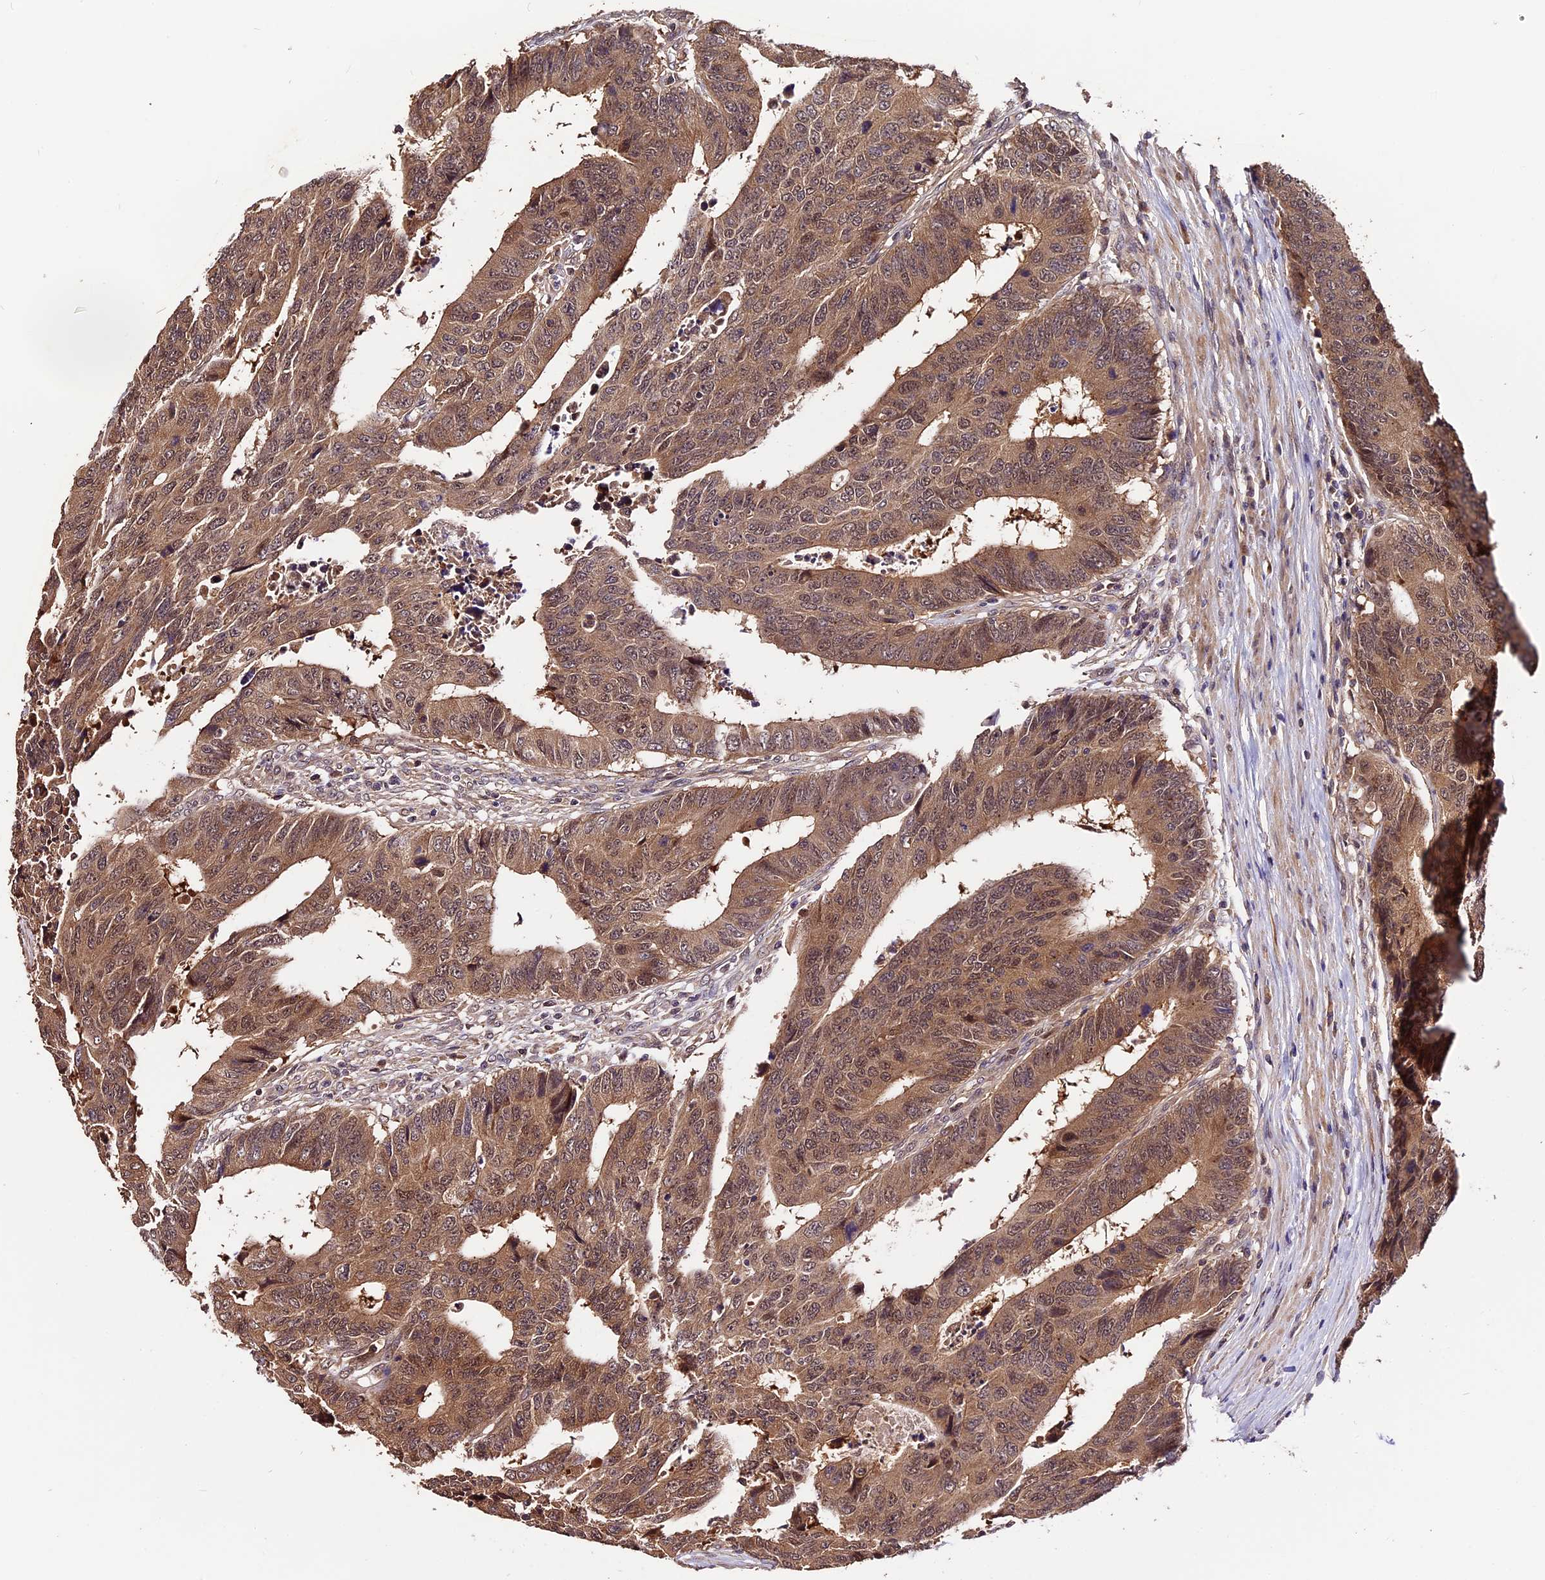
{"staining": {"intensity": "moderate", "quantity": ">75%", "location": "cytoplasmic/membranous"}, "tissue": "colorectal cancer", "cell_type": "Tumor cells", "image_type": "cancer", "snomed": [{"axis": "morphology", "description": "Adenocarcinoma, NOS"}, {"axis": "topography", "description": "Rectum"}], "caption": "Protein staining exhibits moderate cytoplasmic/membranous positivity in about >75% of tumor cells in colorectal cancer. The protein is shown in brown color, while the nuclei are stained blue.", "gene": "TRMT1", "patient": {"sex": "male", "age": 84}}